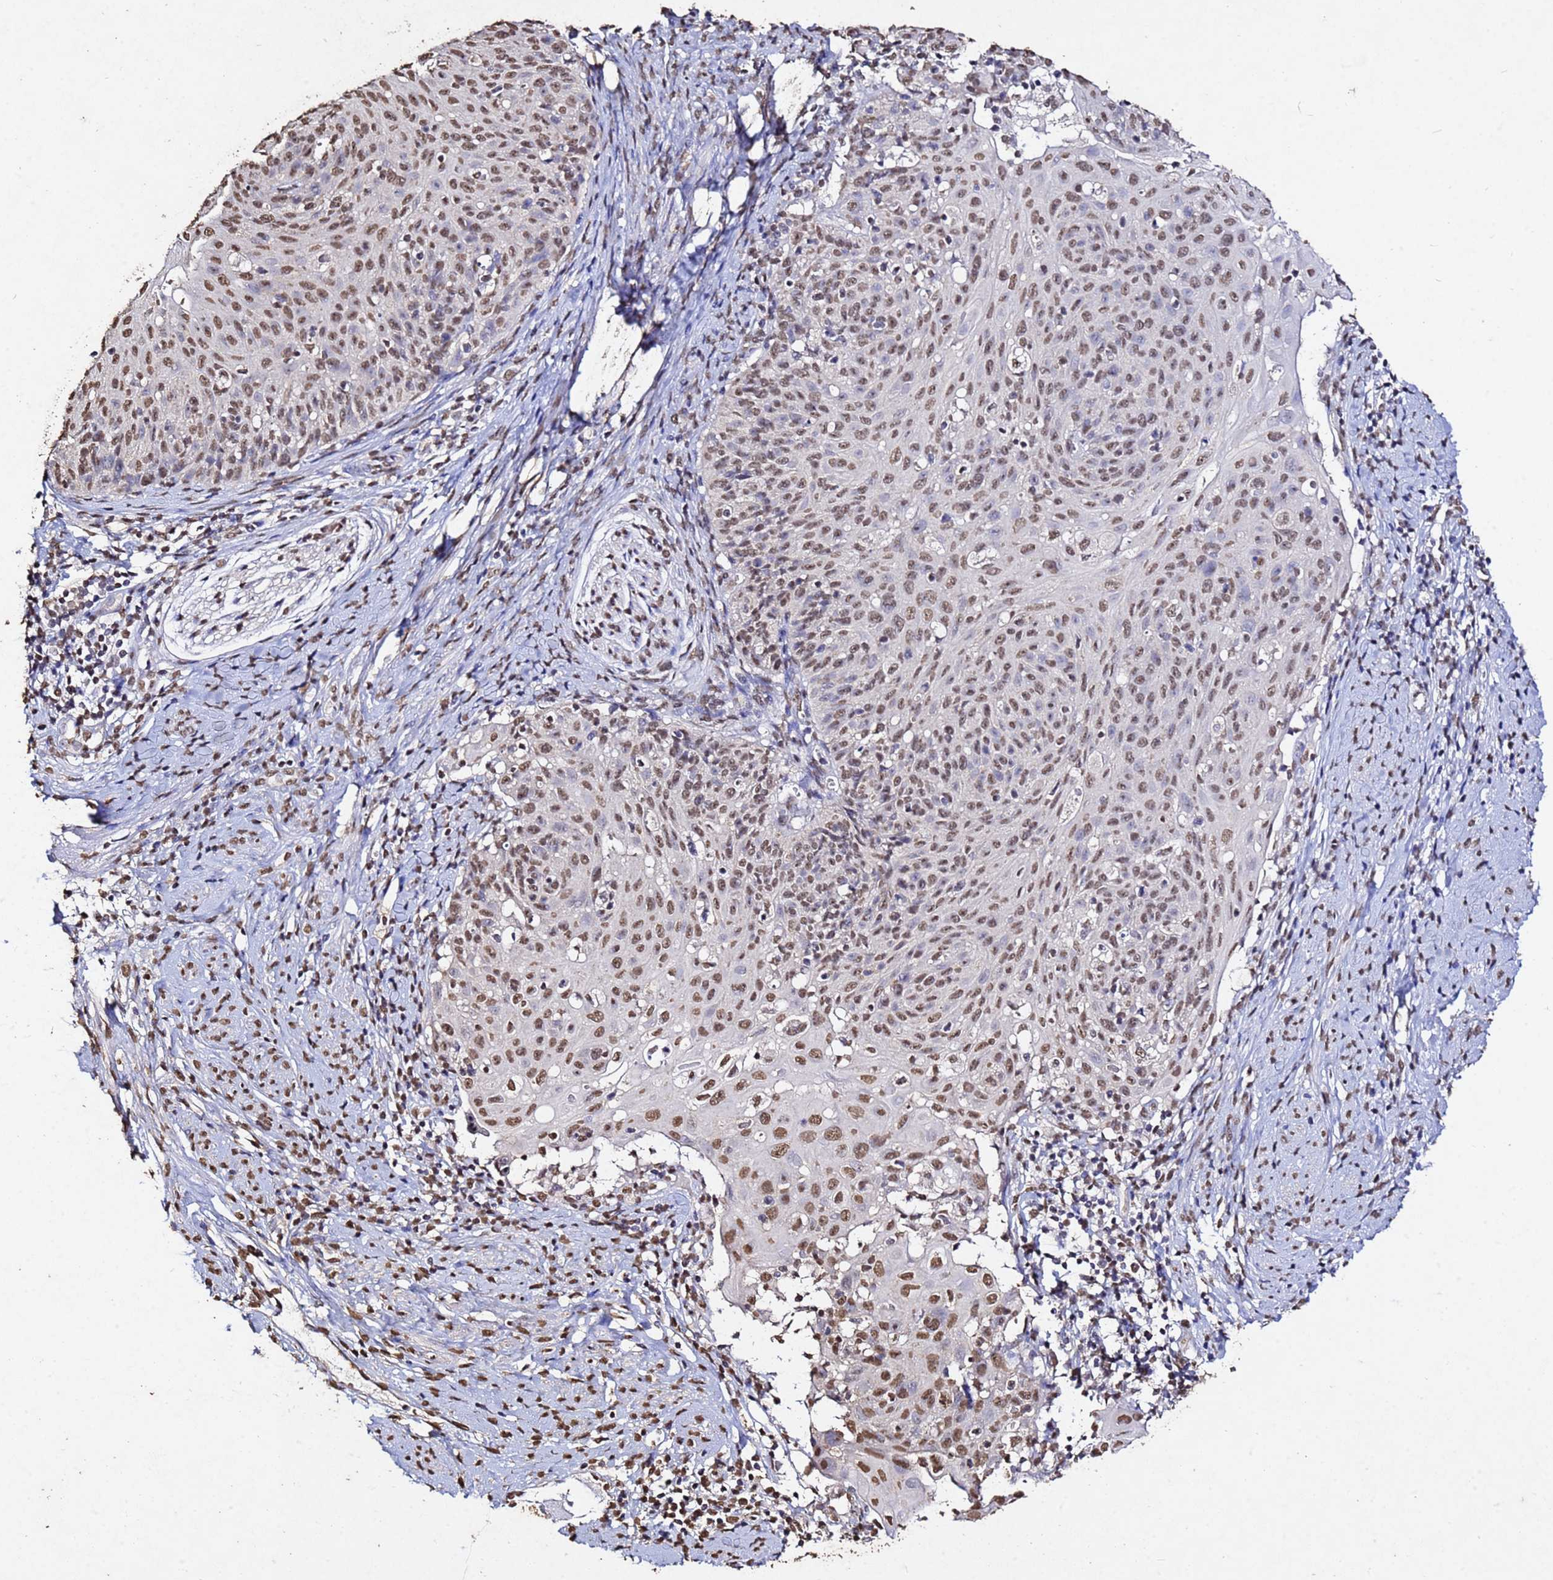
{"staining": {"intensity": "moderate", "quantity": ">75%", "location": "nuclear"}, "tissue": "cervical cancer", "cell_type": "Tumor cells", "image_type": "cancer", "snomed": [{"axis": "morphology", "description": "Squamous cell carcinoma, NOS"}, {"axis": "topography", "description": "Cervix"}], "caption": "Protein expression analysis of human cervical cancer (squamous cell carcinoma) reveals moderate nuclear positivity in approximately >75% of tumor cells.", "gene": "MYOCD", "patient": {"sex": "female", "age": 70}}